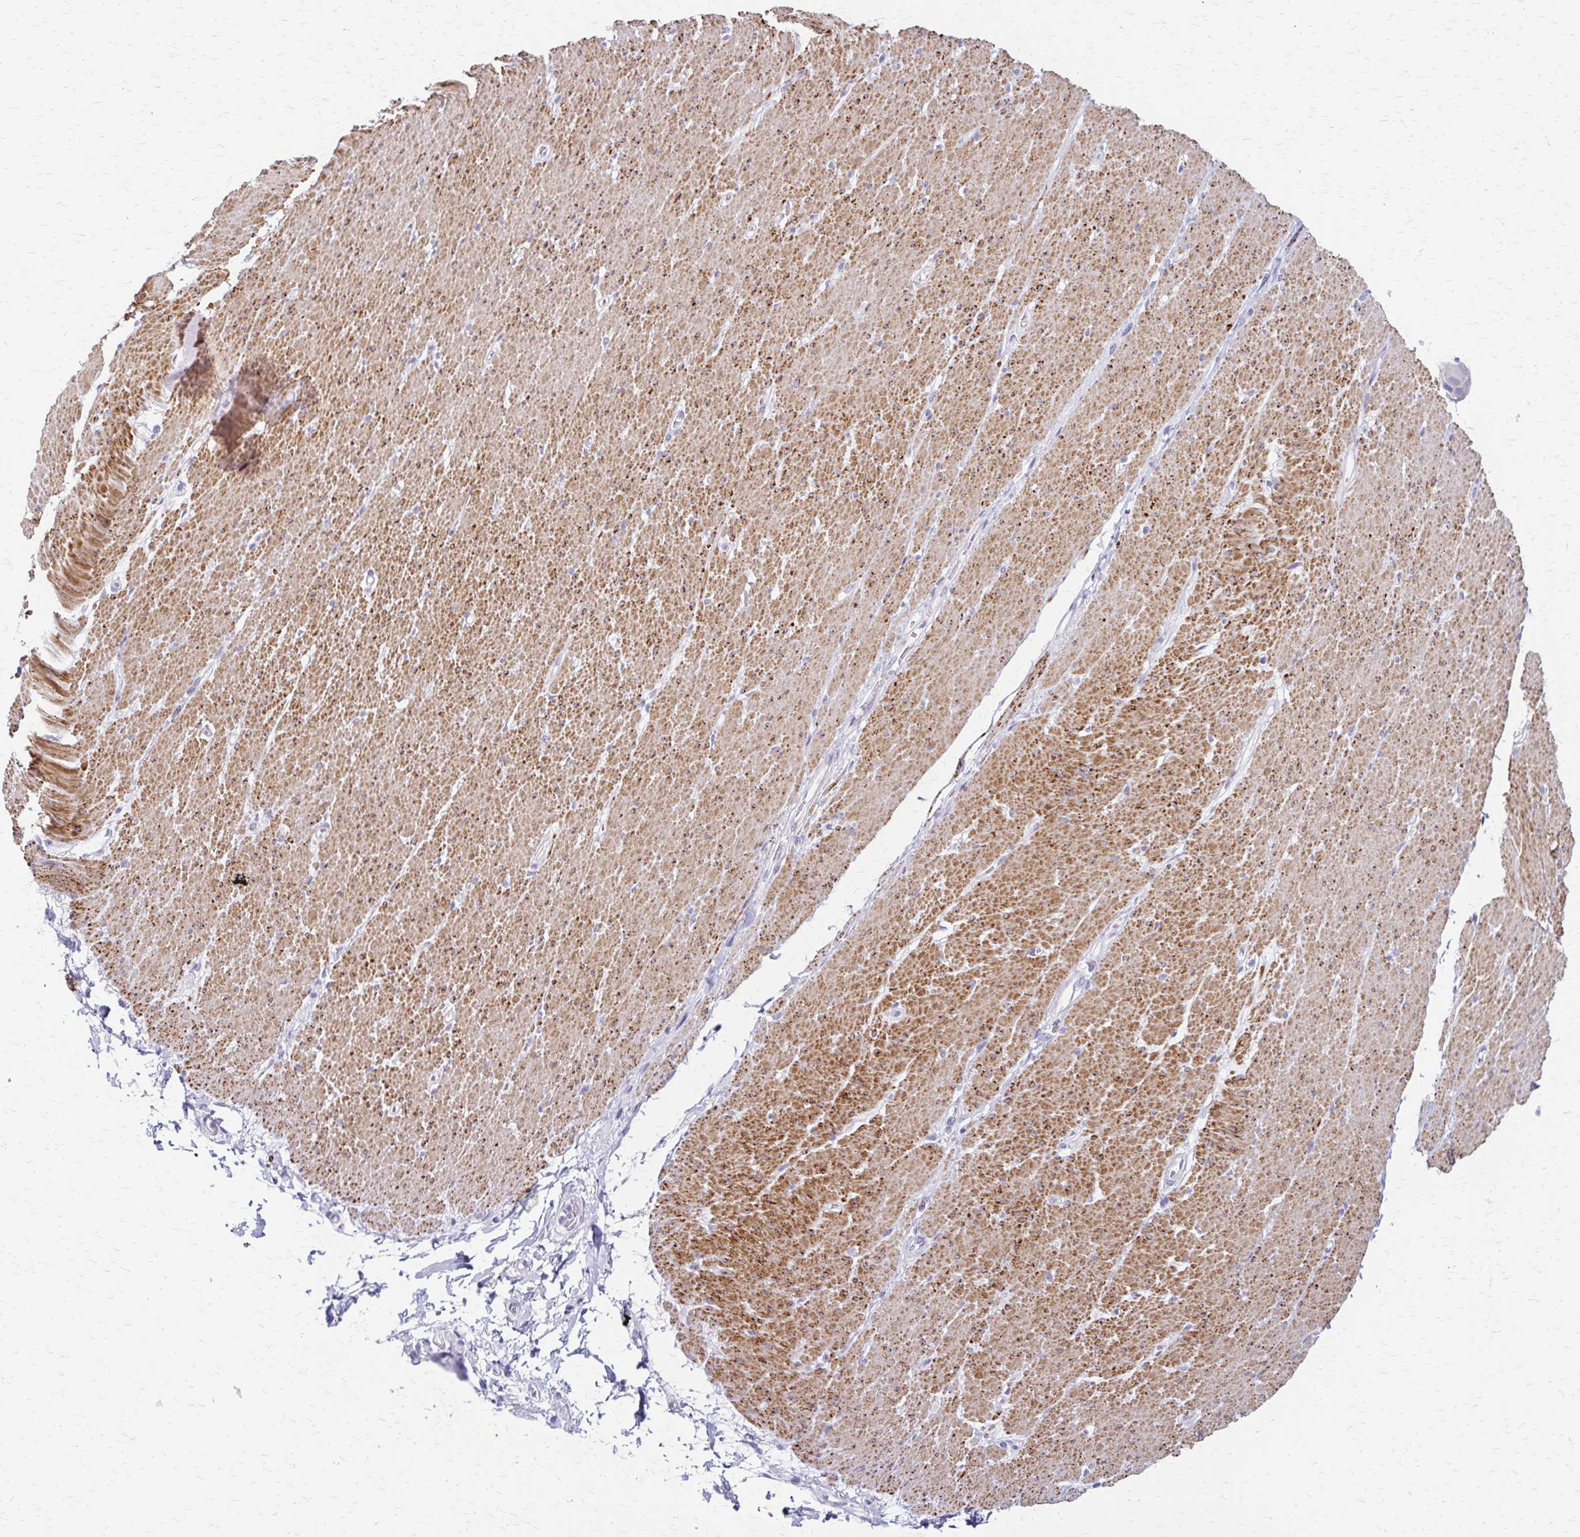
{"staining": {"intensity": "moderate", "quantity": "25%-75%", "location": "cytoplasmic/membranous"}, "tissue": "smooth muscle", "cell_type": "Smooth muscle cells", "image_type": "normal", "snomed": [{"axis": "morphology", "description": "Normal tissue, NOS"}, {"axis": "topography", "description": "Smooth muscle"}, {"axis": "topography", "description": "Rectum"}], "caption": "Immunohistochemistry of normal smooth muscle demonstrates medium levels of moderate cytoplasmic/membranous staining in about 25%-75% of smooth muscle cells.", "gene": "ZSCAN5B", "patient": {"sex": "male", "age": 53}}